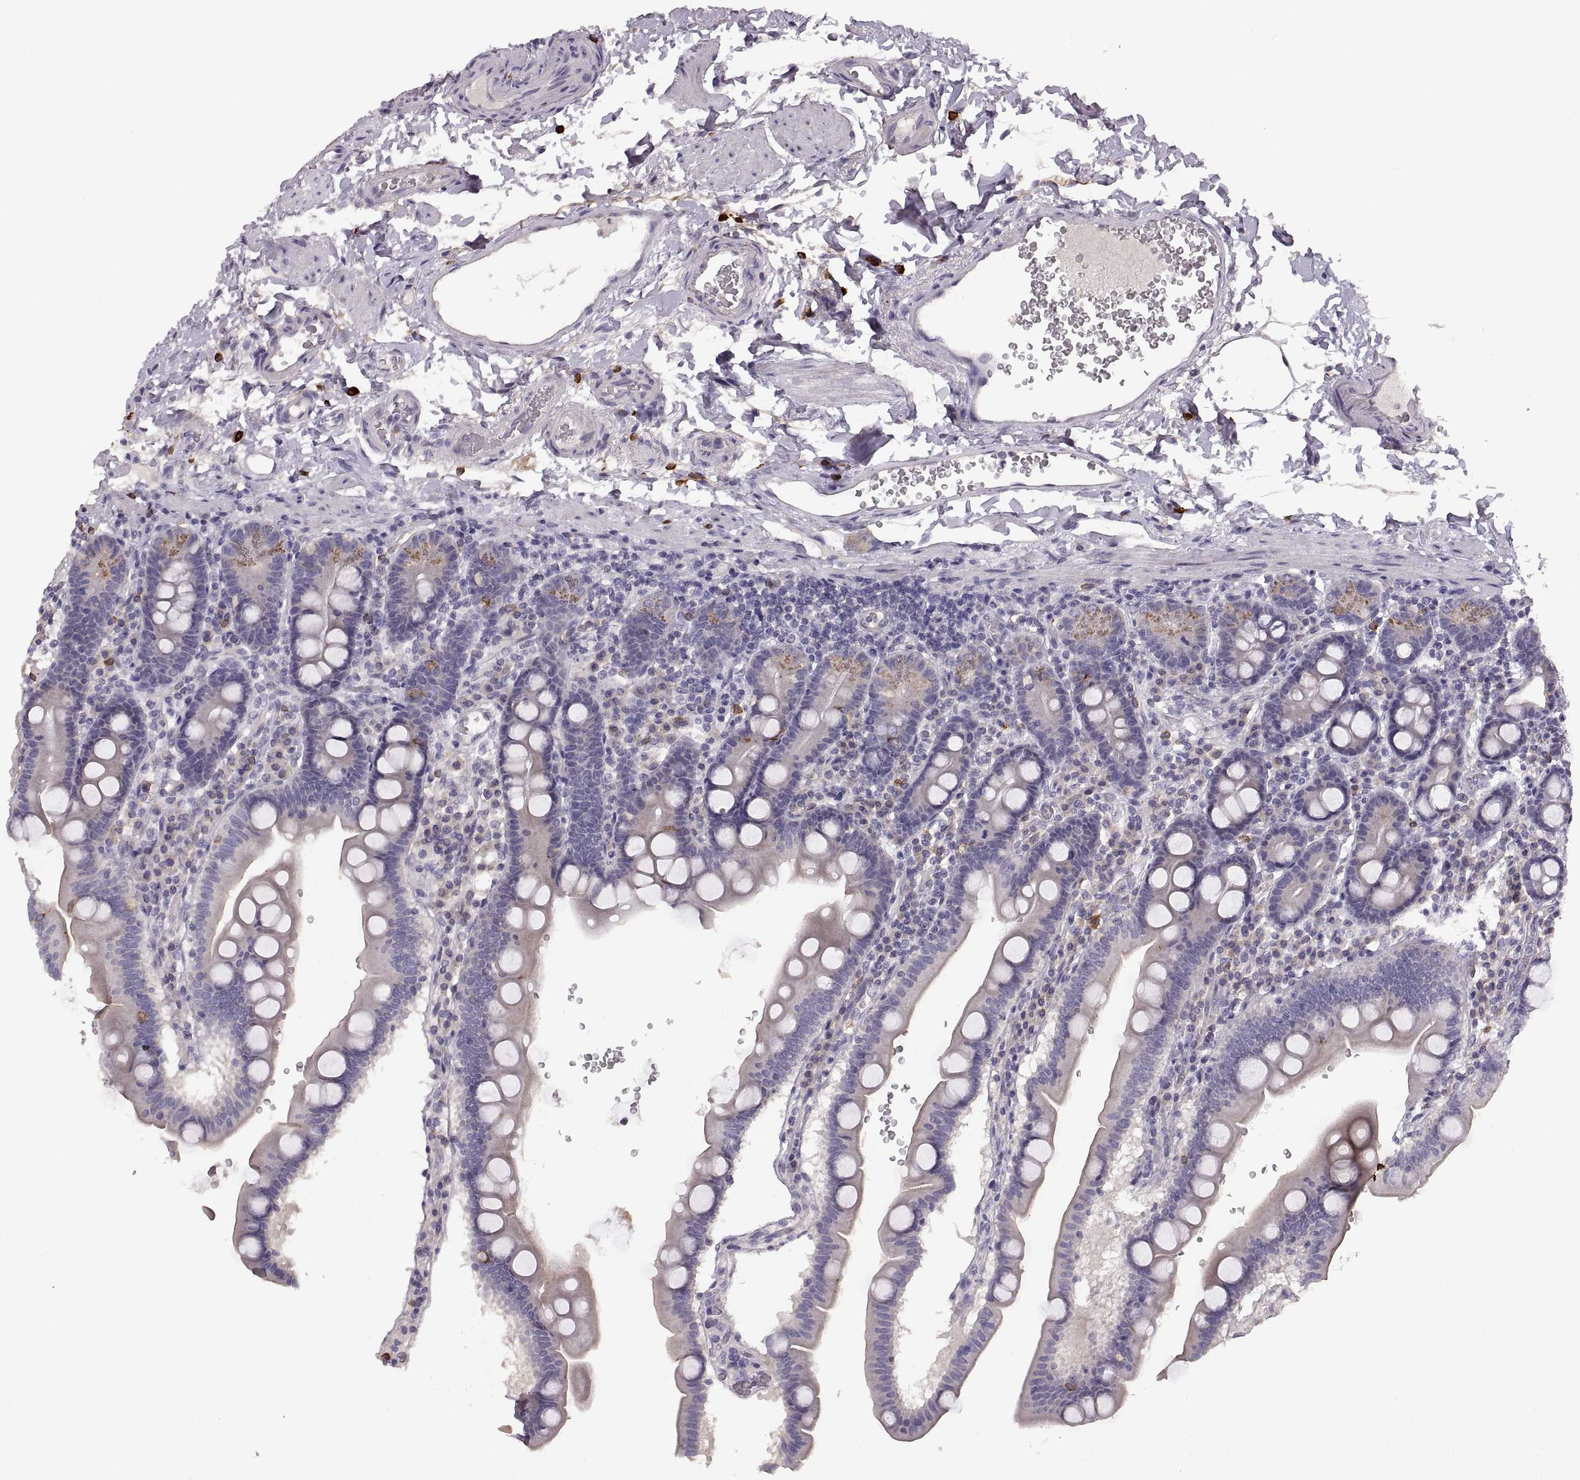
{"staining": {"intensity": "negative", "quantity": "none", "location": "none"}, "tissue": "duodenum", "cell_type": "Glandular cells", "image_type": "normal", "snomed": [{"axis": "morphology", "description": "Normal tissue, NOS"}, {"axis": "topography", "description": "Duodenum"}], "caption": "The immunohistochemistry image has no significant staining in glandular cells of duodenum.", "gene": "WFDC8", "patient": {"sex": "male", "age": 59}}